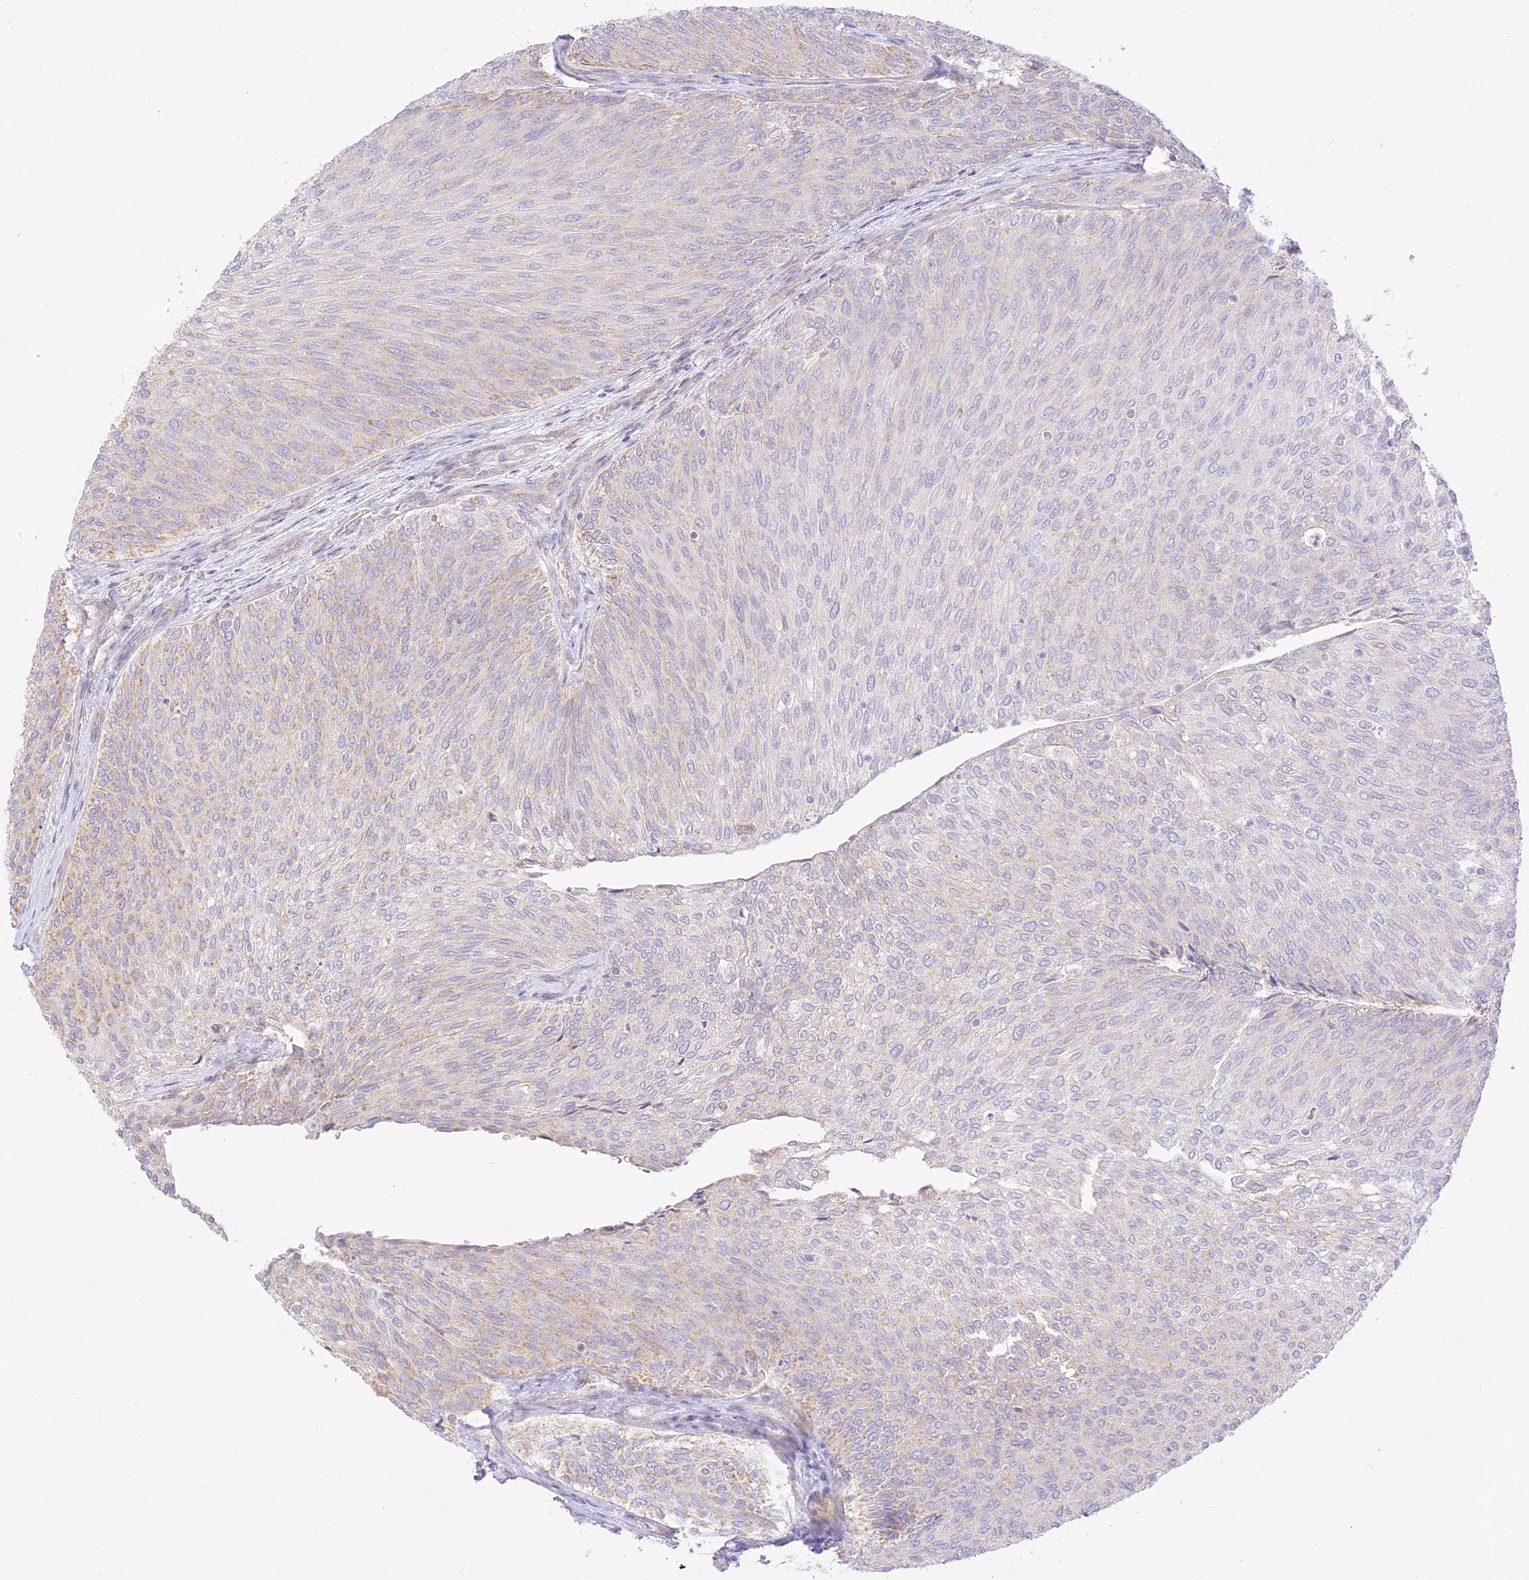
{"staining": {"intensity": "weak", "quantity": "<25%", "location": "cytoplasmic/membranous"}, "tissue": "urothelial cancer", "cell_type": "Tumor cells", "image_type": "cancer", "snomed": [{"axis": "morphology", "description": "Urothelial carcinoma, Low grade"}, {"axis": "topography", "description": "Urinary bladder"}], "caption": "Immunohistochemistry (IHC) of urothelial cancer demonstrates no positivity in tumor cells.", "gene": "LRRC15", "patient": {"sex": "female", "age": 79}}